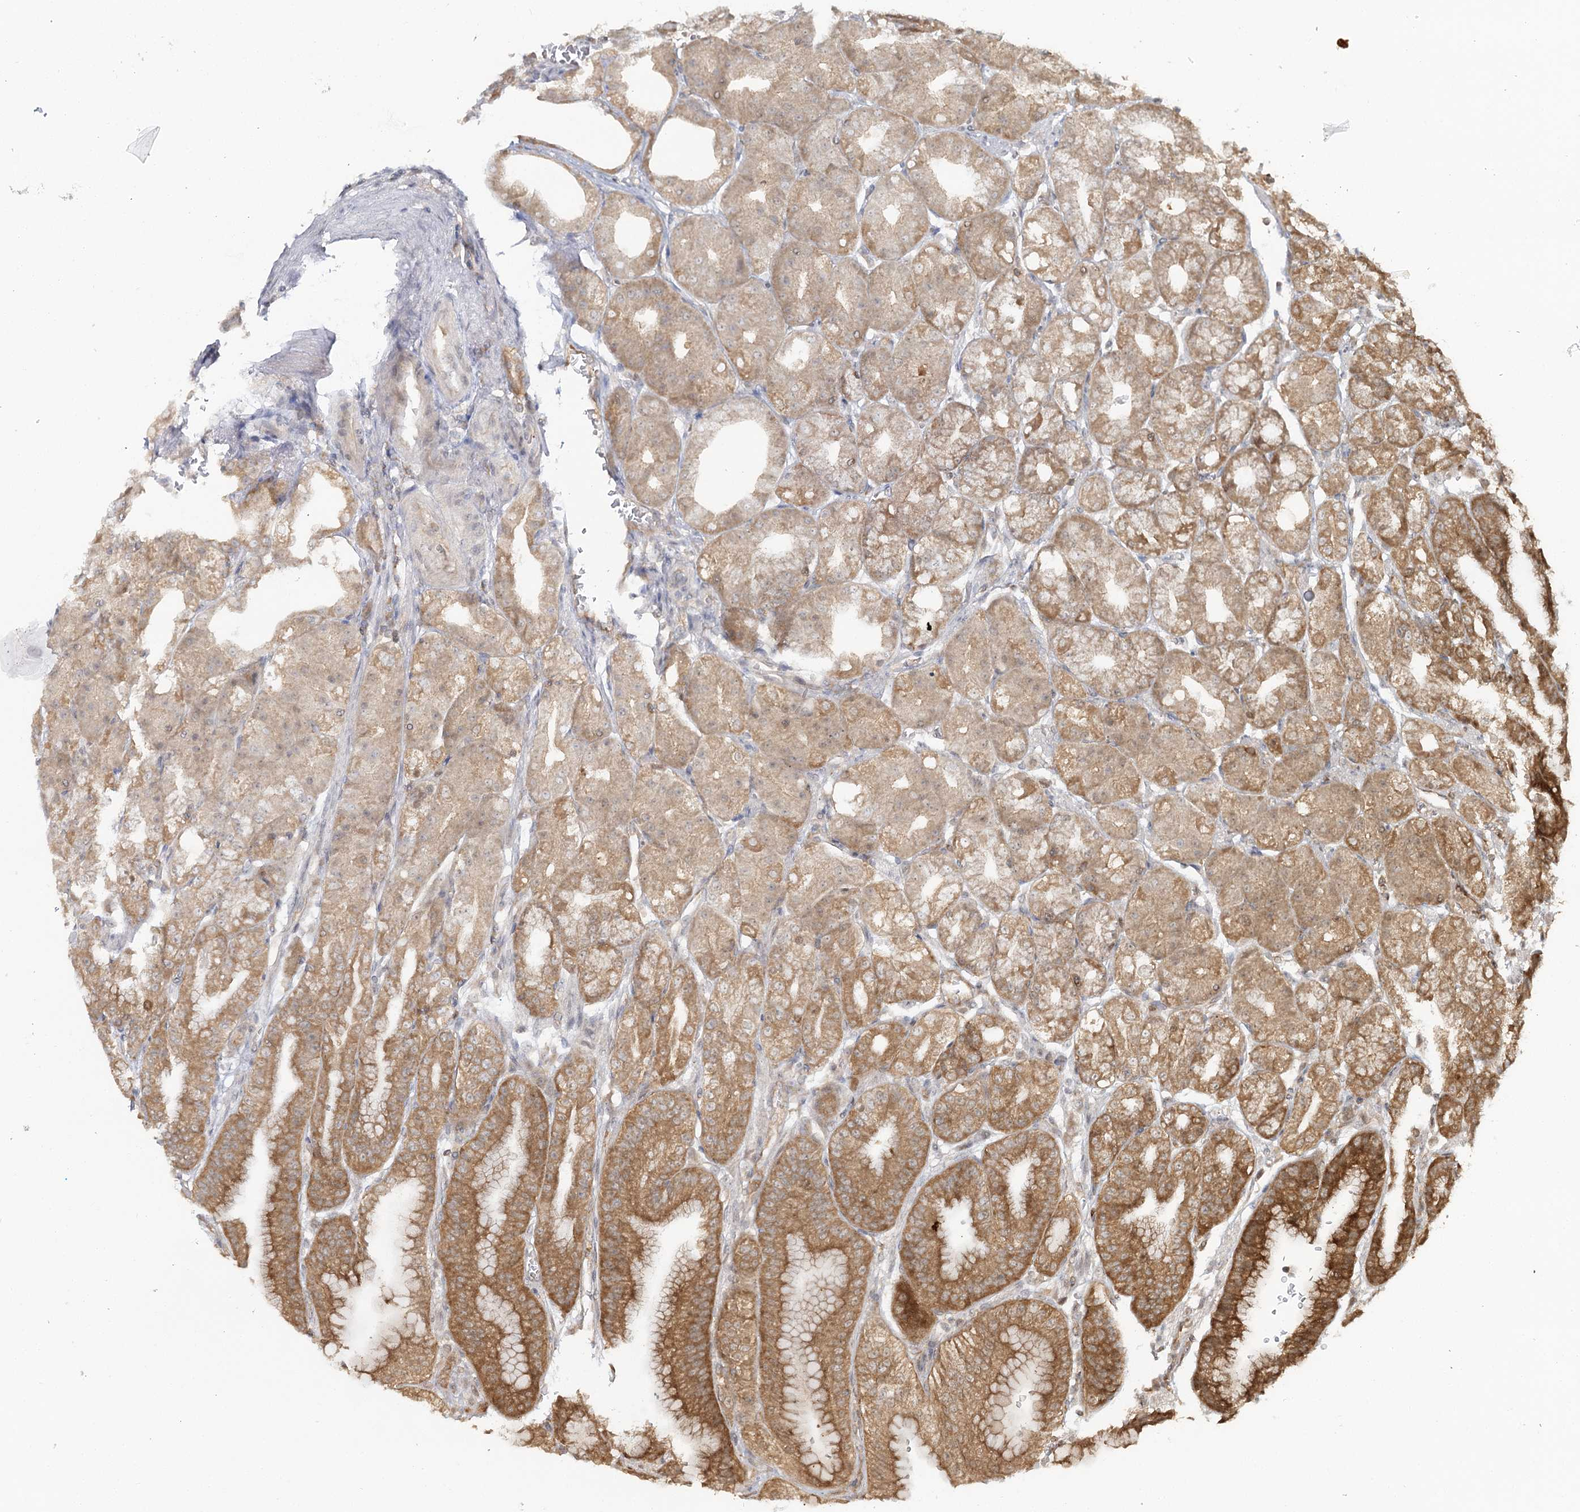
{"staining": {"intensity": "moderate", "quantity": ">75%", "location": "cytoplasmic/membranous"}, "tissue": "stomach", "cell_type": "Glandular cells", "image_type": "normal", "snomed": [{"axis": "morphology", "description": "Normal tissue, NOS"}, {"axis": "topography", "description": "Stomach, lower"}], "caption": "The histopathology image displays staining of unremarkable stomach, revealing moderate cytoplasmic/membranous protein staining (brown color) within glandular cells. The protein of interest is shown in brown color, while the nuclei are stained blue.", "gene": "FAM120B", "patient": {"sex": "male", "age": 71}}